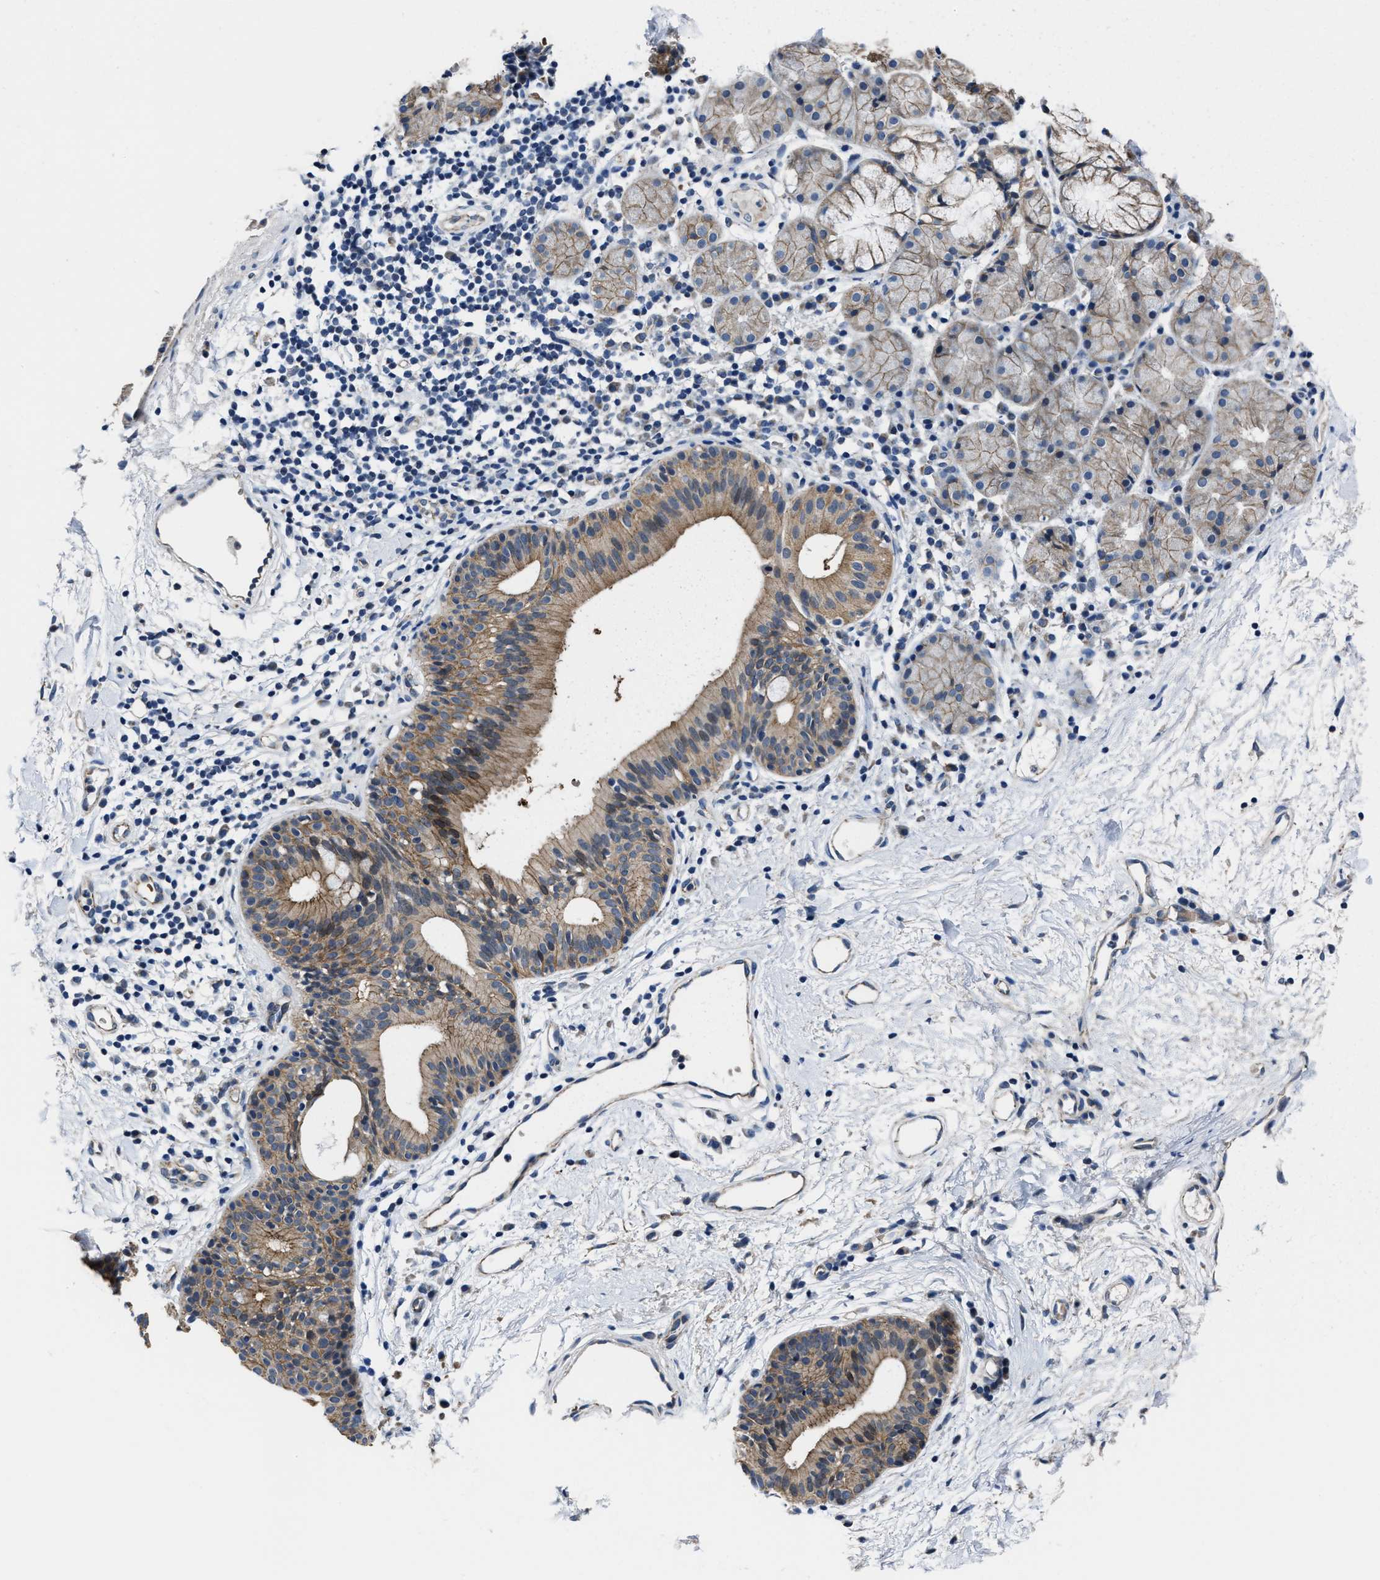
{"staining": {"intensity": "strong", "quantity": ">75%", "location": "cytoplasmic/membranous"}, "tissue": "nasopharynx", "cell_type": "Respiratory epithelial cells", "image_type": "normal", "snomed": [{"axis": "morphology", "description": "Normal tissue, NOS"}, {"axis": "morphology", "description": "Basal cell carcinoma"}, {"axis": "topography", "description": "Cartilage tissue"}, {"axis": "topography", "description": "Nasopharynx"}, {"axis": "topography", "description": "Oral tissue"}], "caption": "Protein expression analysis of normal human nasopharynx reveals strong cytoplasmic/membranous expression in approximately >75% of respiratory epithelial cells.", "gene": "GHITM", "patient": {"sex": "female", "age": 77}}